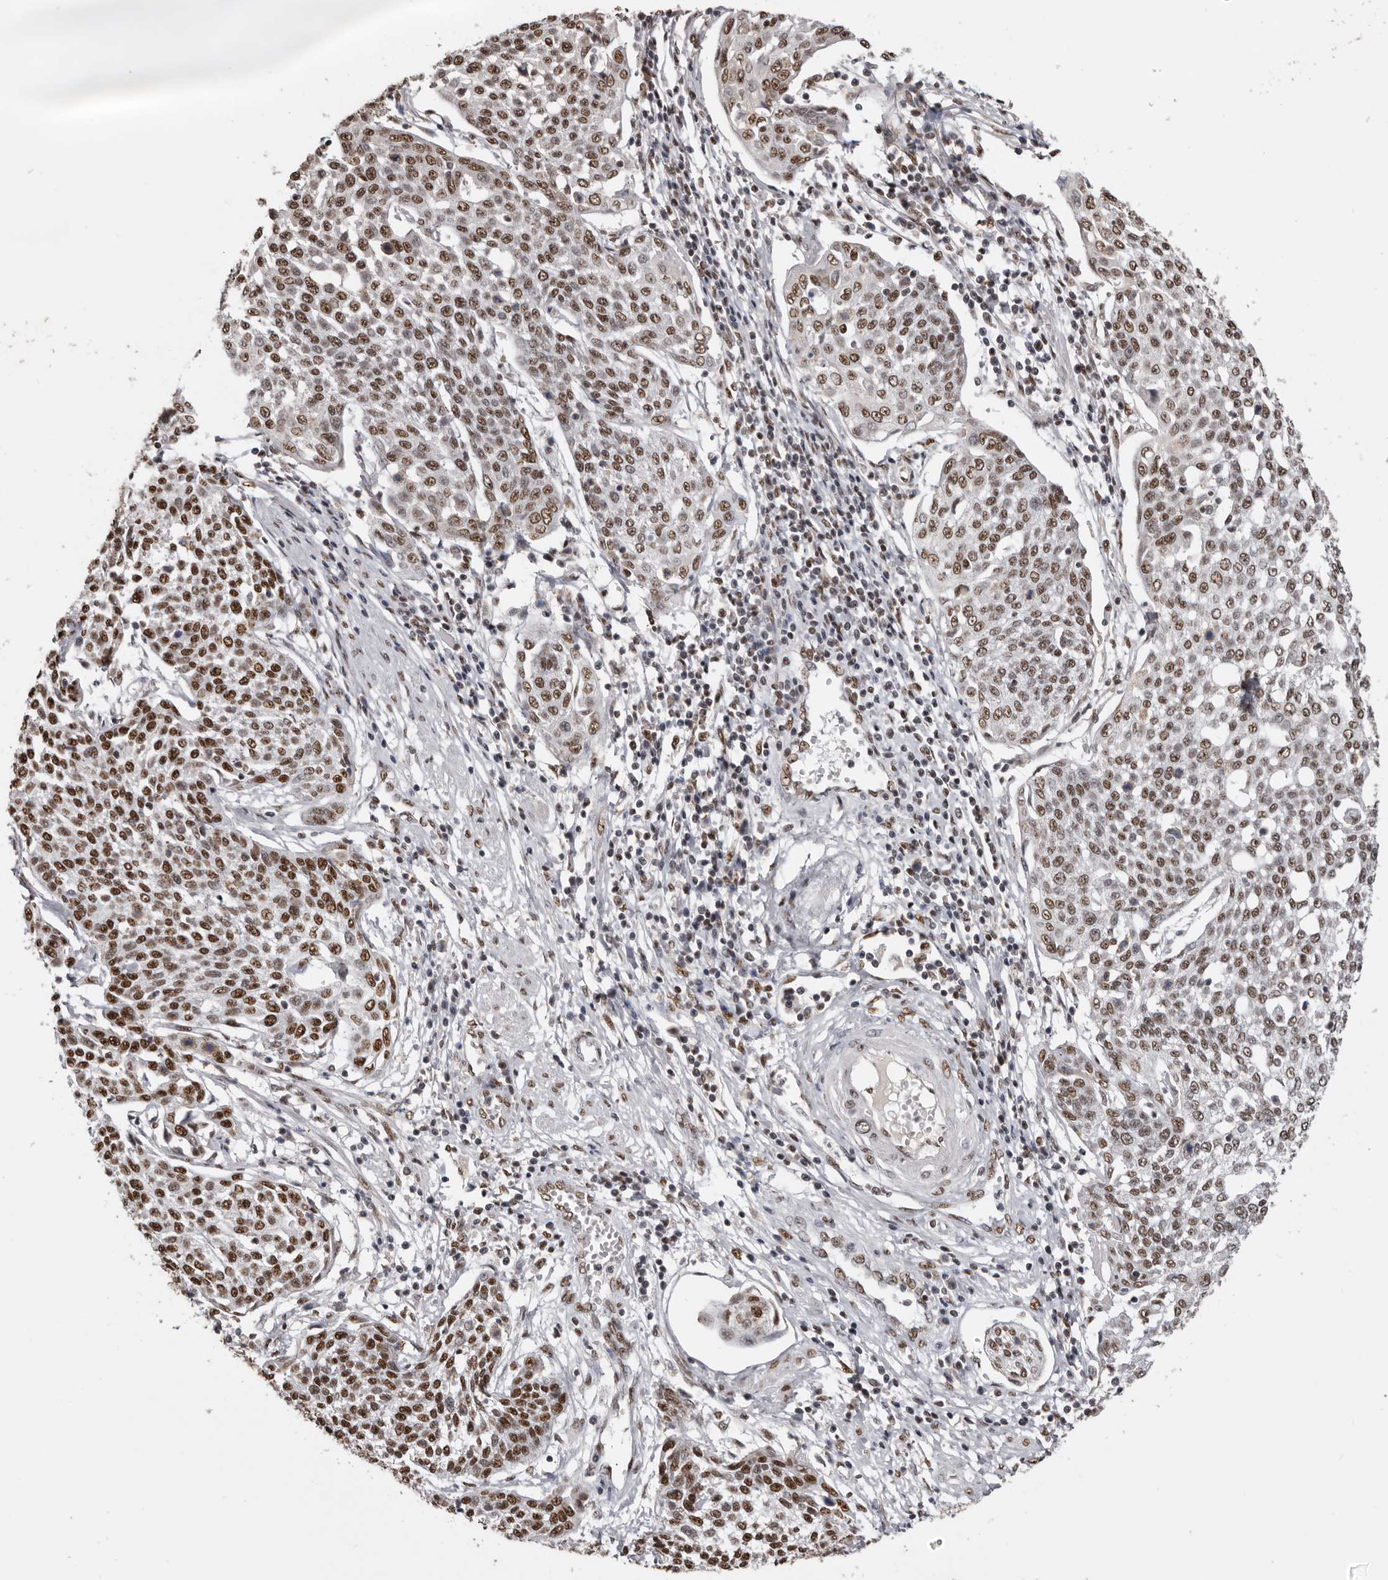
{"staining": {"intensity": "moderate", "quantity": ">75%", "location": "nuclear"}, "tissue": "cervical cancer", "cell_type": "Tumor cells", "image_type": "cancer", "snomed": [{"axis": "morphology", "description": "Squamous cell carcinoma, NOS"}, {"axis": "topography", "description": "Cervix"}], "caption": "Immunohistochemical staining of cervical squamous cell carcinoma demonstrates medium levels of moderate nuclear protein positivity in approximately >75% of tumor cells.", "gene": "SCAF4", "patient": {"sex": "female", "age": 34}}